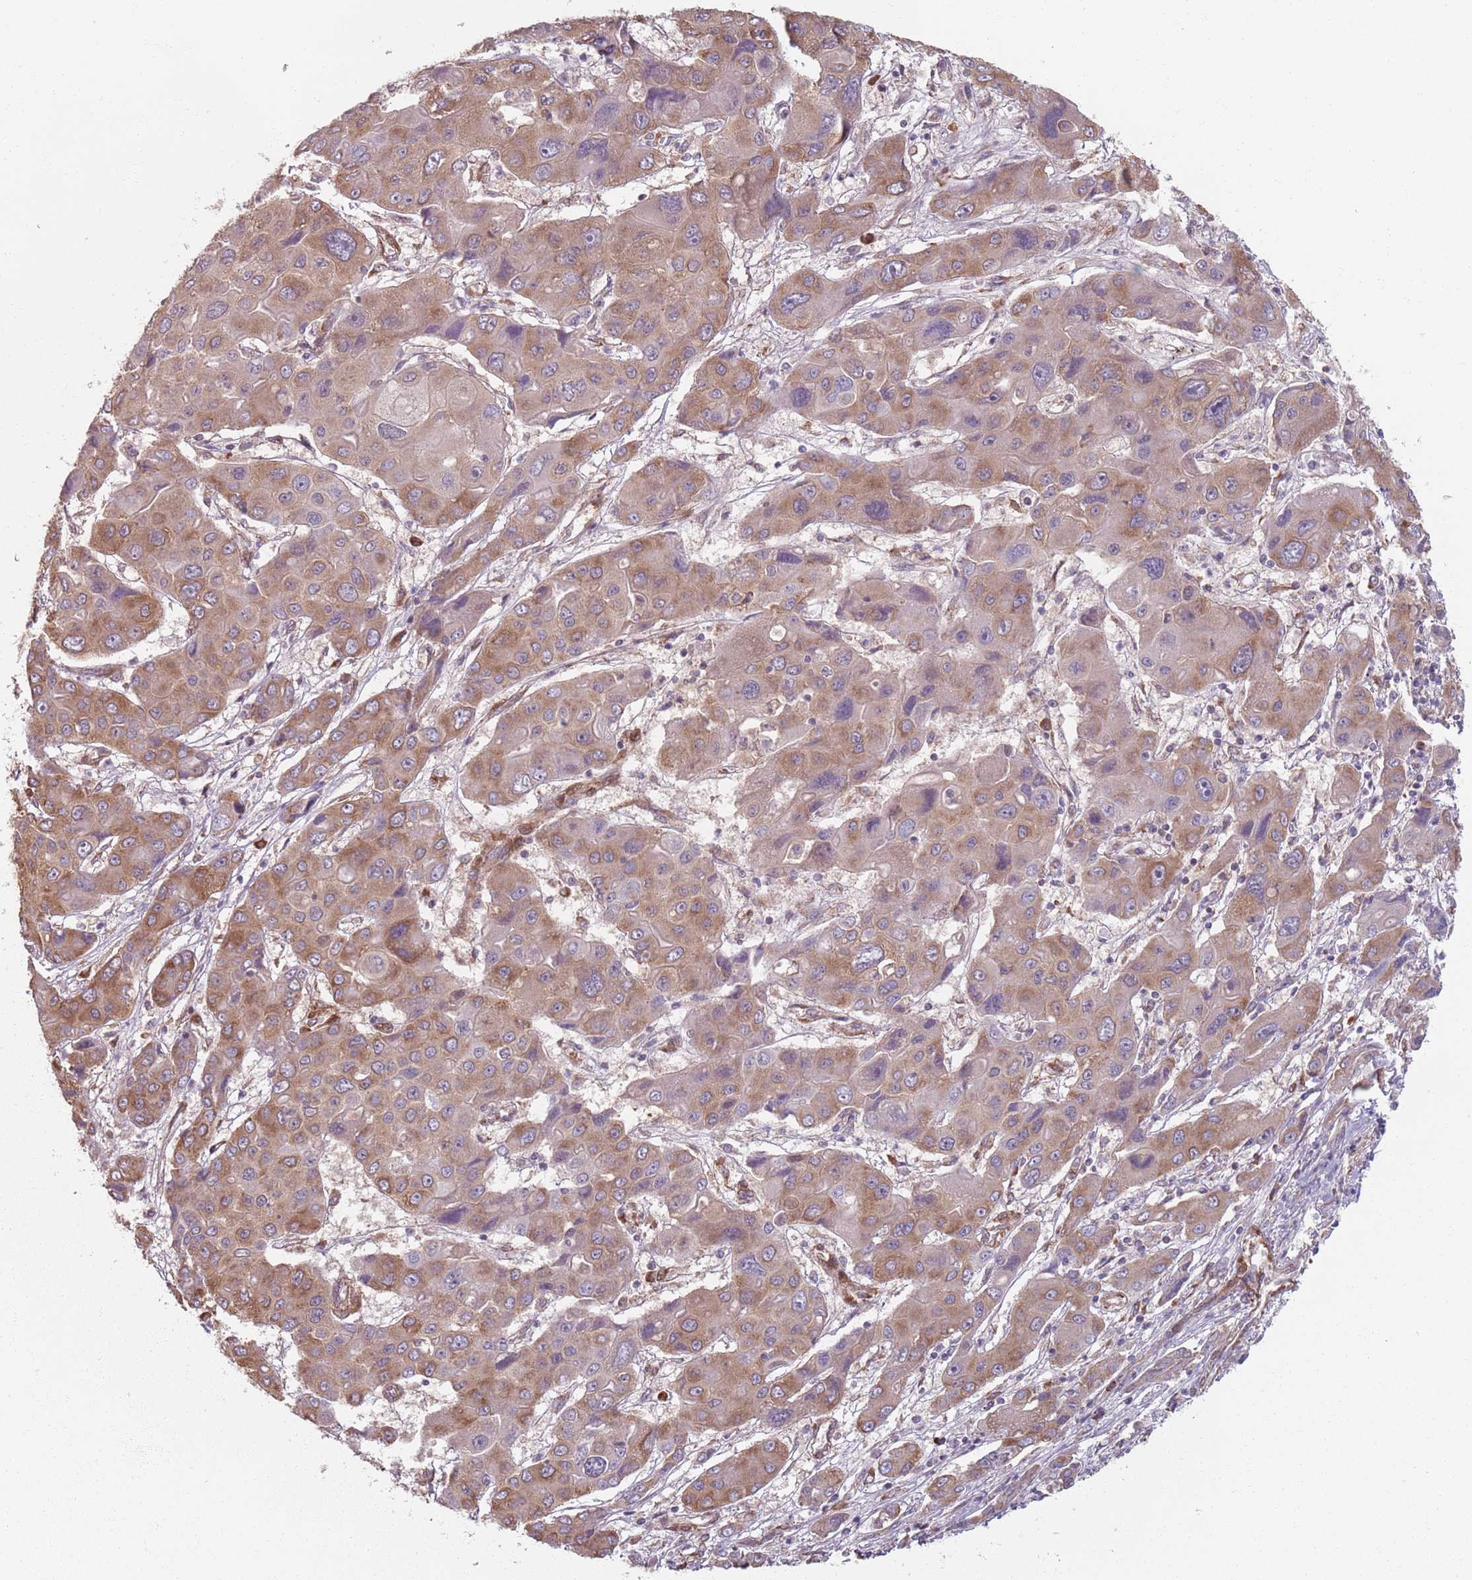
{"staining": {"intensity": "moderate", "quantity": ">75%", "location": "cytoplasmic/membranous"}, "tissue": "liver cancer", "cell_type": "Tumor cells", "image_type": "cancer", "snomed": [{"axis": "morphology", "description": "Cholangiocarcinoma"}, {"axis": "topography", "description": "Liver"}], "caption": "An image showing moderate cytoplasmic/membranous staining in about >75% of tumor cells in liver cholangiocarcinoma, as visualized by brown immunohistochemical staining.", "gene": "NOTCH3", "patient": {"sex": "male", "age": 67}}